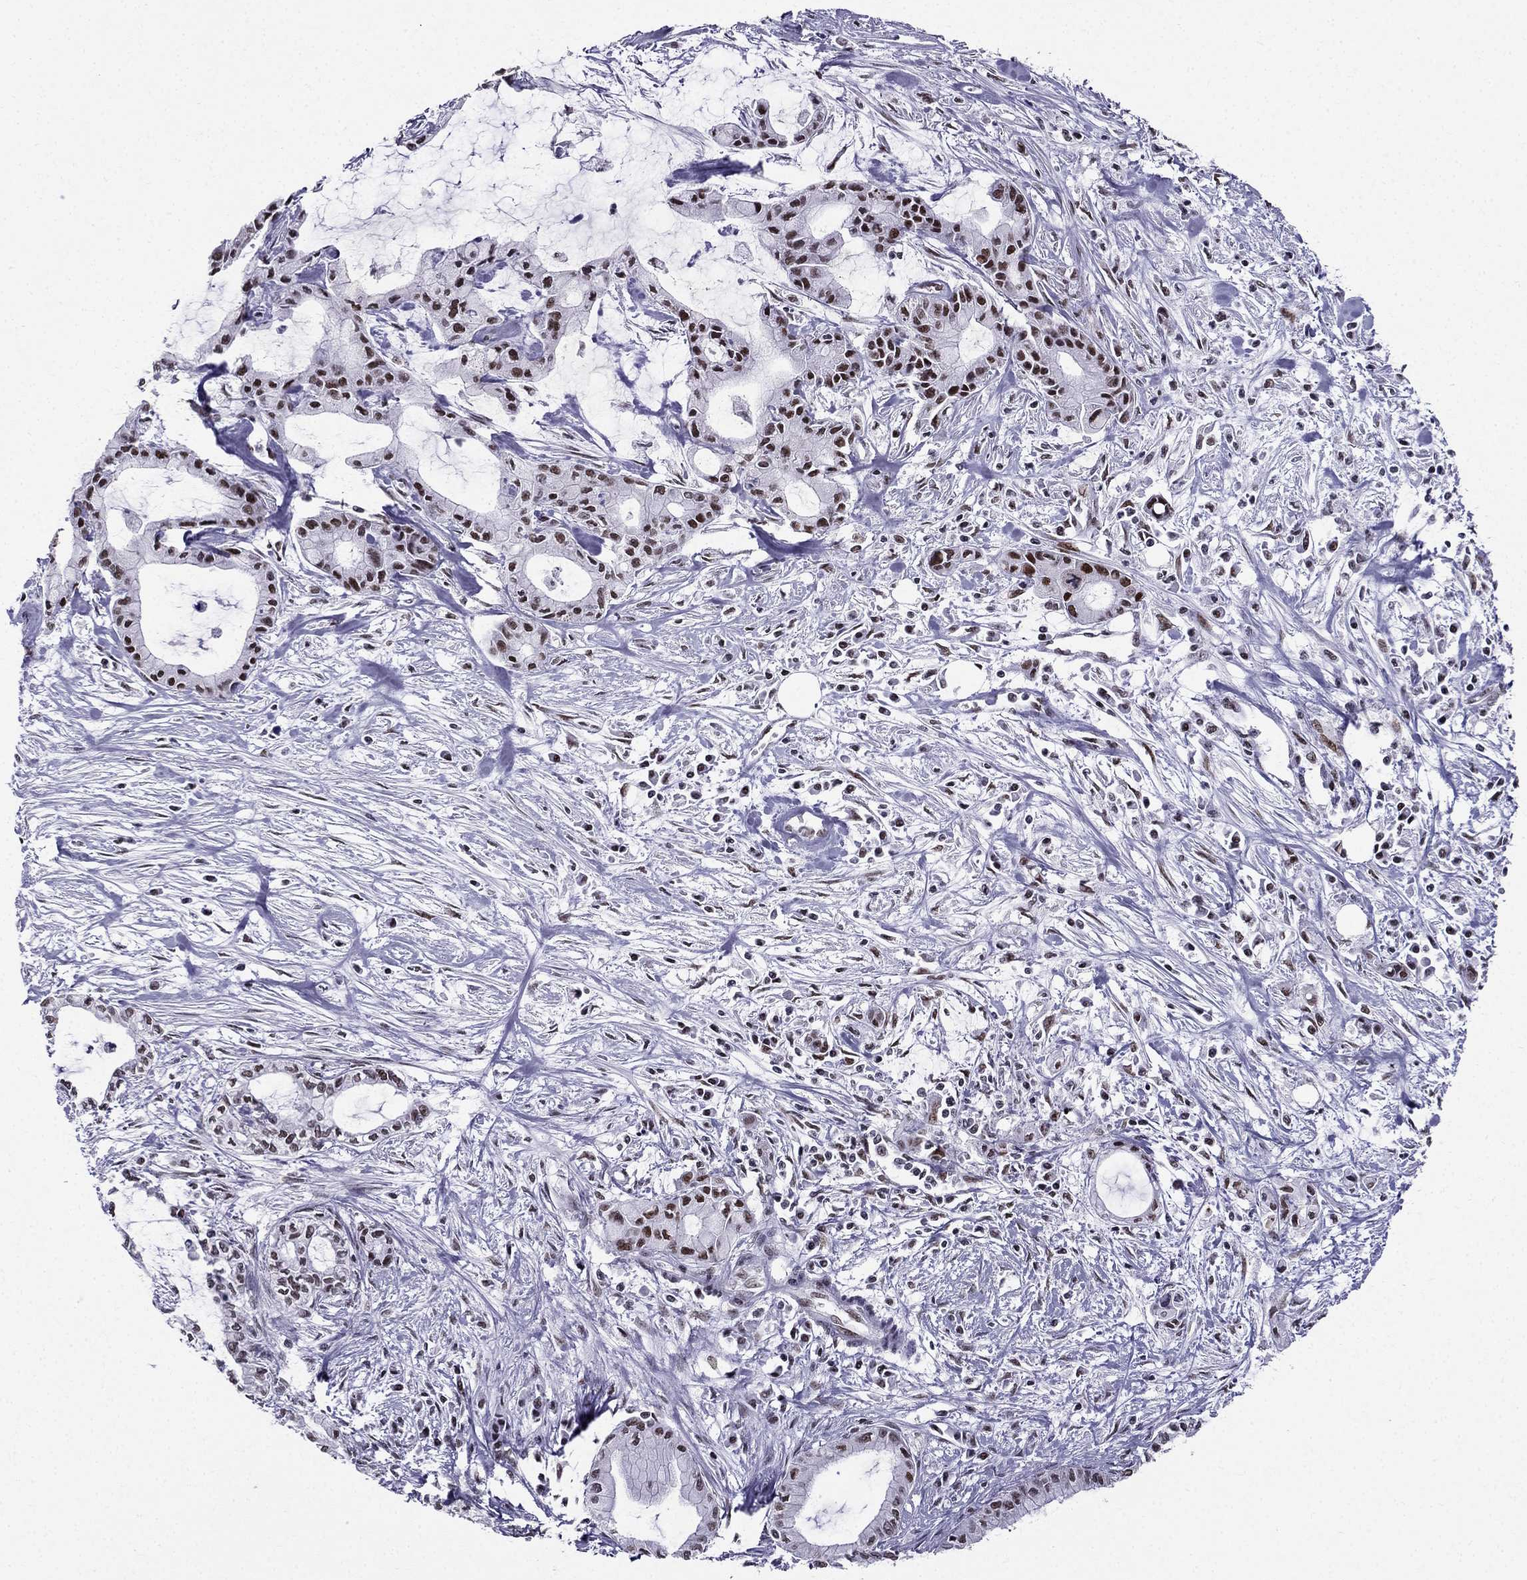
{"staining": {"intensity": "moderate", "quantity": ">75%", "location": "nuclear"}, "tissue": "pancreatic cancer", "cell_type": "Tumor cells", "image_type": "cancer", "snomed": [{"axis": "morphology", "description": "Adenocarcinoma, NOS"}, {"axis": "topography", "description": "Pancreas"}], "caption": "Protein staining displays moderate nuclear staining in about >75% of tumor cells in pancreatic cancer. (Brightfield microscopy of DAB IHC at high magnification).", "gene": "ZNF420", "patient": {"sex": "male", "age": 48}}